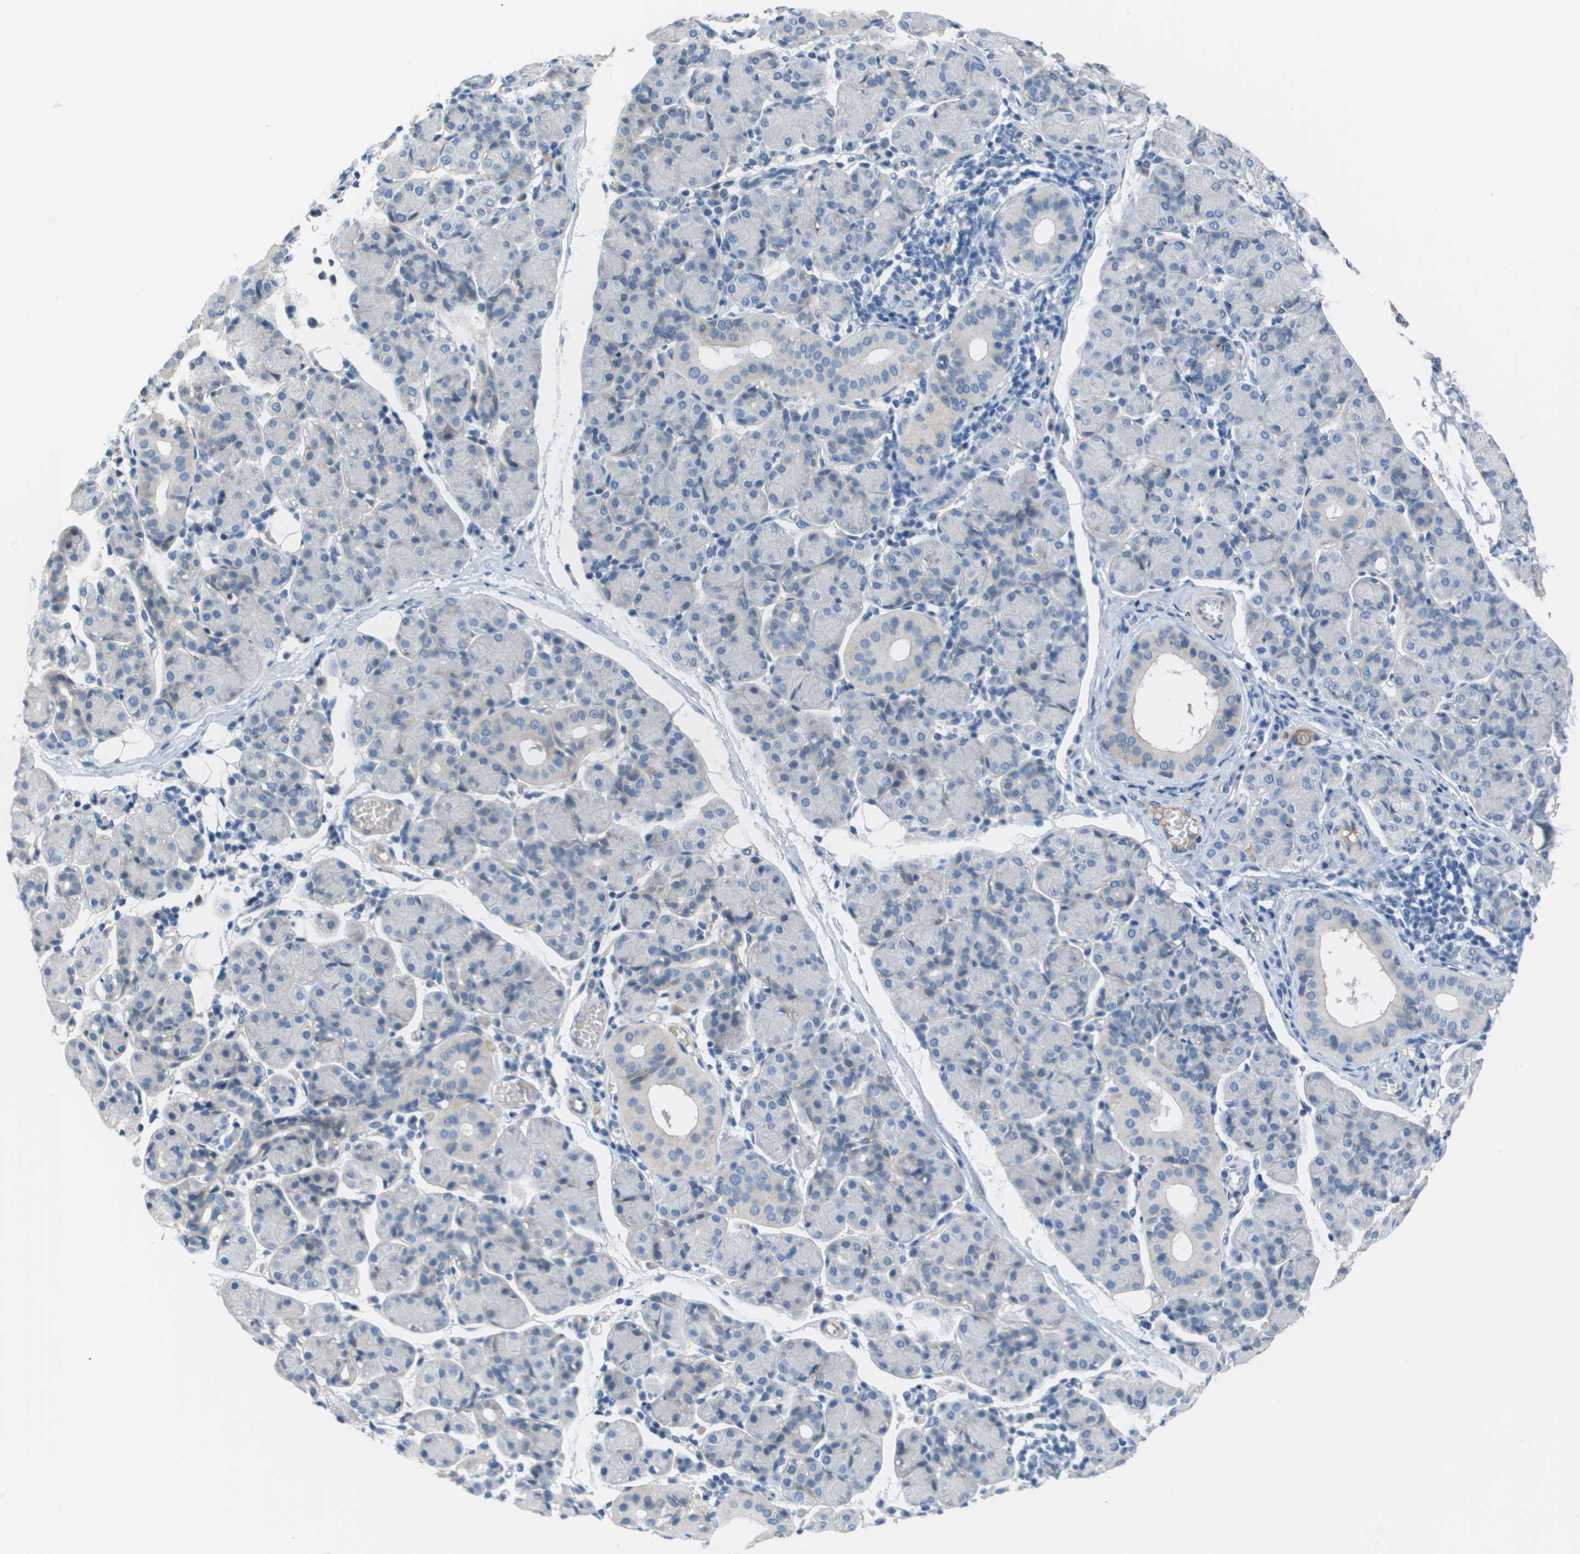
{"staining": {"intensity": "negative", "quantity": "none", "location": "none"}, "tissue": "salivary gland", "cell_type": "Glandular cells", "image_type": "normal", "snomed": [{"axis": "morphology", "description": "Normal tissue, NOS"}, {"axis": "morphology", "description": "Inflammation, NOS"}, {"axis": "topography", "description": "Lymph node"}, {"axis": "topography", "description": "Salivary gland"}], "caption": "An IHC histopathology image of benign salivary gland is shown. There is no staining in glandular cells of salivary gland.", "gene": "NCS1", "patient": {"sex": "male", "age": 3}}